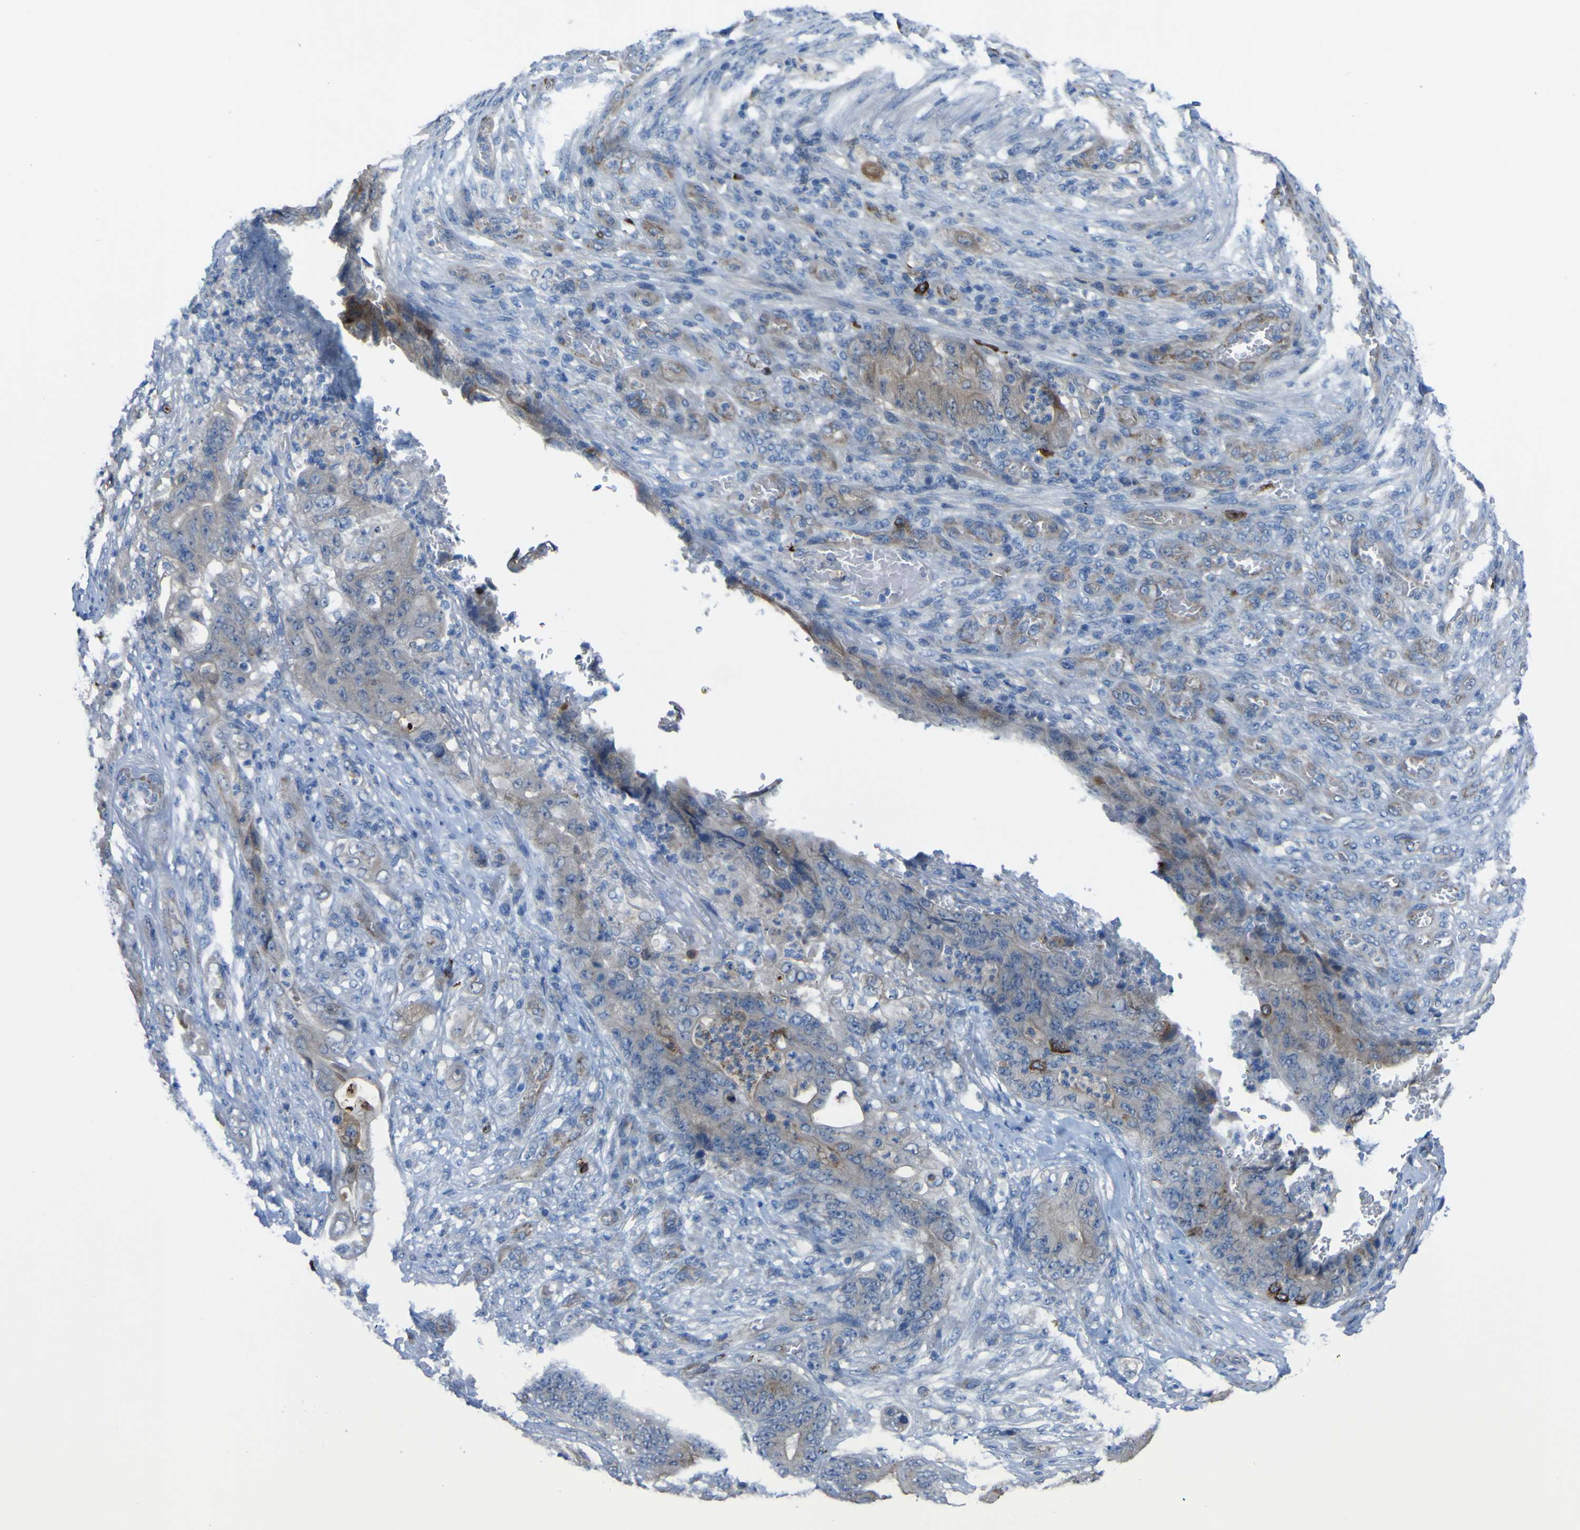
{"staining": {"intensity": "weak", "quantity": ">75%", "location": "cytoplasmic/membranous"}, "tissue": "stomach cancer", "cell_type": "Tumor cells", "image_type": "cancer", "snomed": [{"axis": "morphology", "description": "Adenocarcinoma, NOS"}, {"axis": "topography", "description": "Stomach"}], "caption": "Immunohistochemistry photomicrograph of neoplastic tissue: stomach adenocarcinoma stained using immunohistochemistry (IHC) reveals low levels of weak protein expression localized specifically in the cytoplasmic/membranous of tumor cells, appearing as a cytoplasmic/membranous brown color.", "gene": "CST3", "patient": {"sex": "female", "age": 73}}